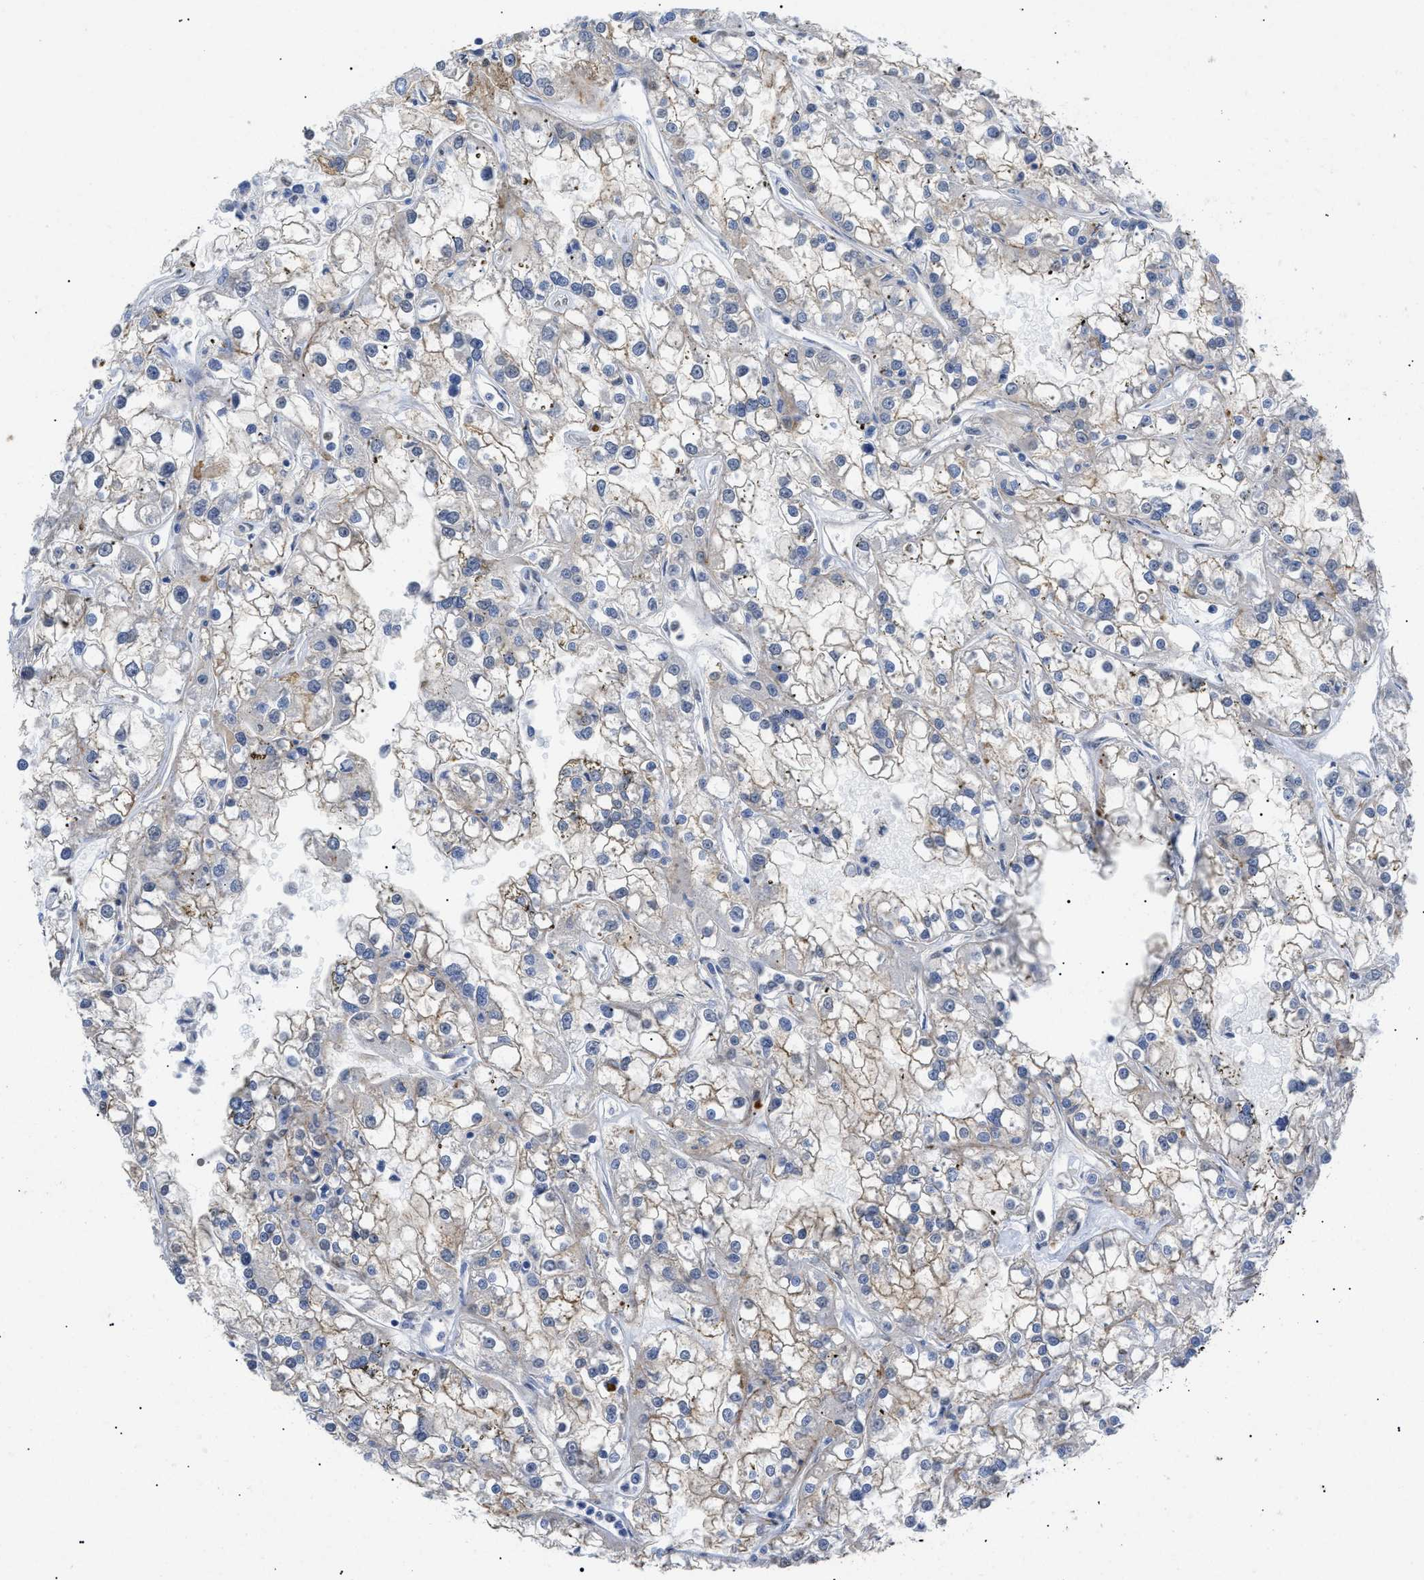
{"staining": {"intensity": "weak", "quantity": "<25%", "location": "cytoplasmic/membranous"}, "tissue": "renal cancer", "cell_type": "Tumor cells", "image_type": "cancer", "snomed": [{"axis": "morphology", "description": "Adenocarcinoma, NOS"}, {"axis": "topography", "description": "Kidney"}], "caption": "High magnification brightfield microscopy of renal cancer stained with DAB (3,3'-diaminobenzidine) (brown) and counterstained with hematoxylin (blue): tumor cells show no significant positivity.", "gene": "SFXN5", "patient": {"sex": "female", "age": 52}}